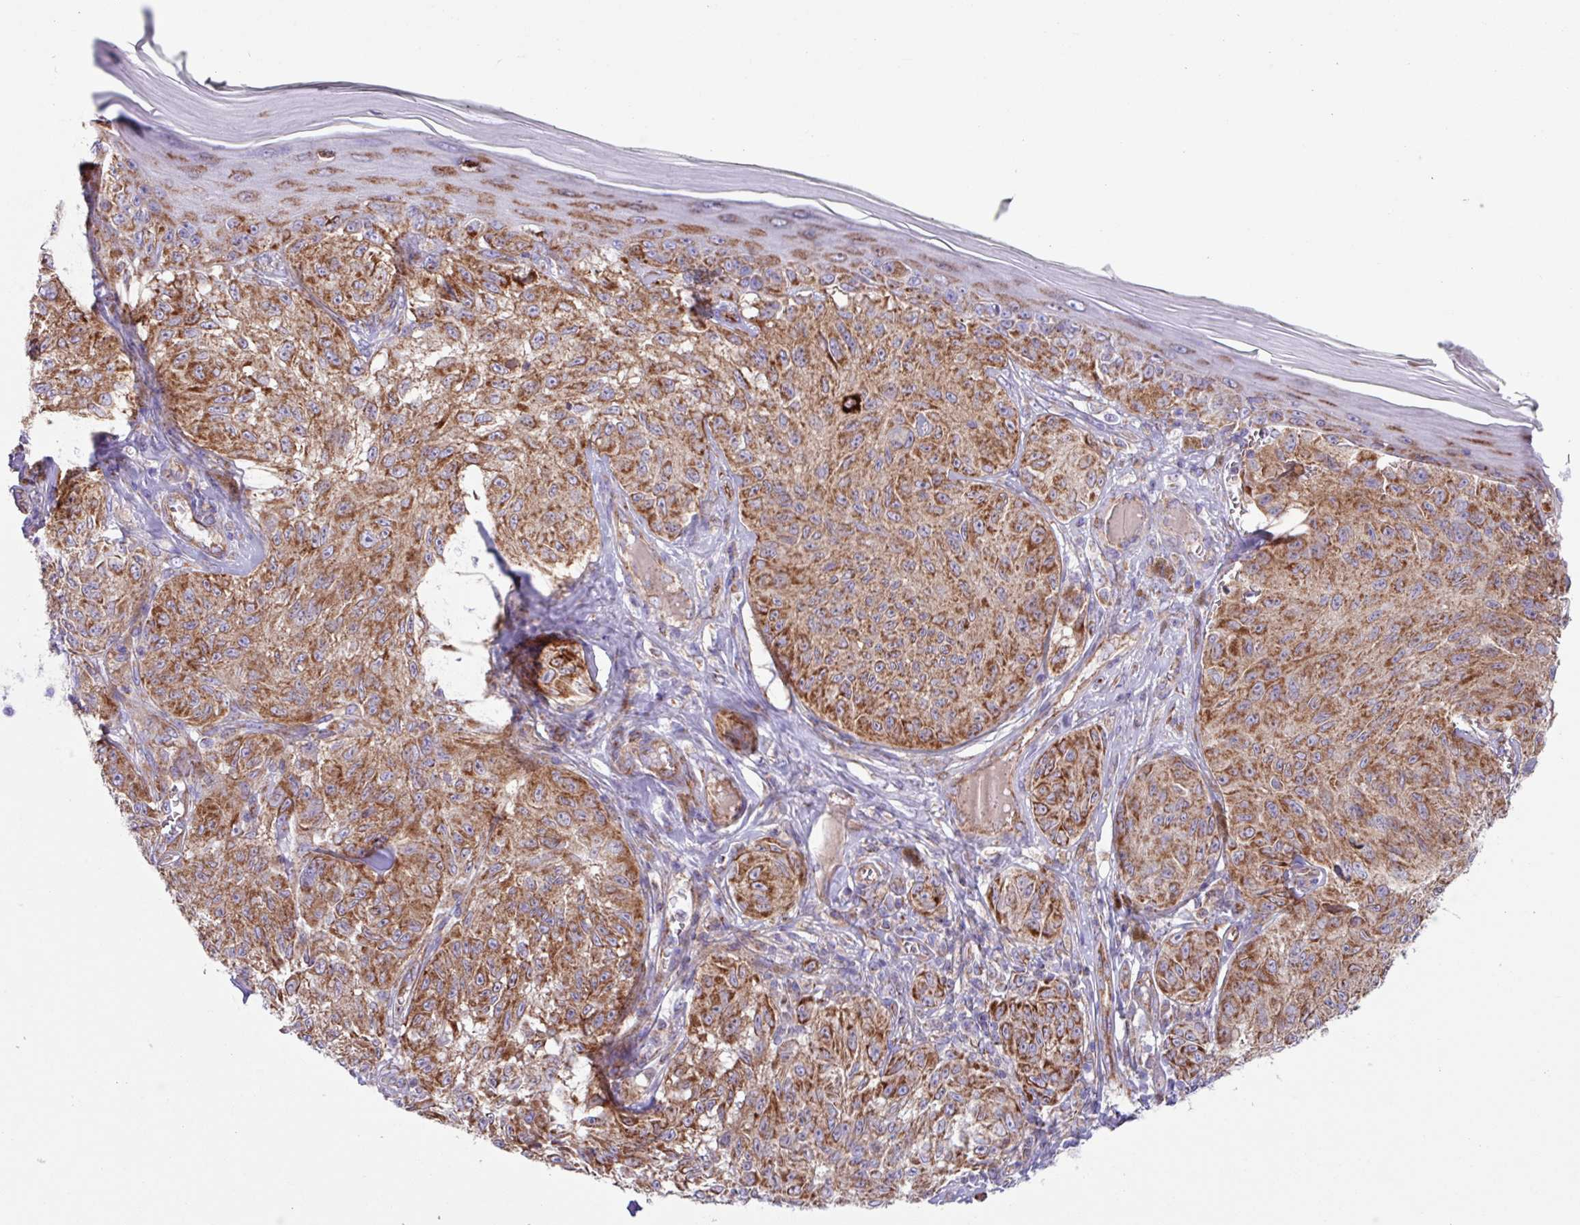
{"staining": {"intensity": "moderate", "quantity": ">75%", "location": "cytoplasmic/membranous"}, "tissue": "melanoma", "cell_type": "Tumor cells", "image_type": "cancer", "snomed": [{"axis": "morphology", "description": "Malignant melanoma, NOS"}, {"axis": "topography", "description": "Skin"}], "caption": "Protein expression analysis of human melanoma reveals moderate cytoplasmic/membranous staining in approximately >75% of tumor cells.", "gene": "OTULIN", "patient": {"sex": "male", "age": 68}}